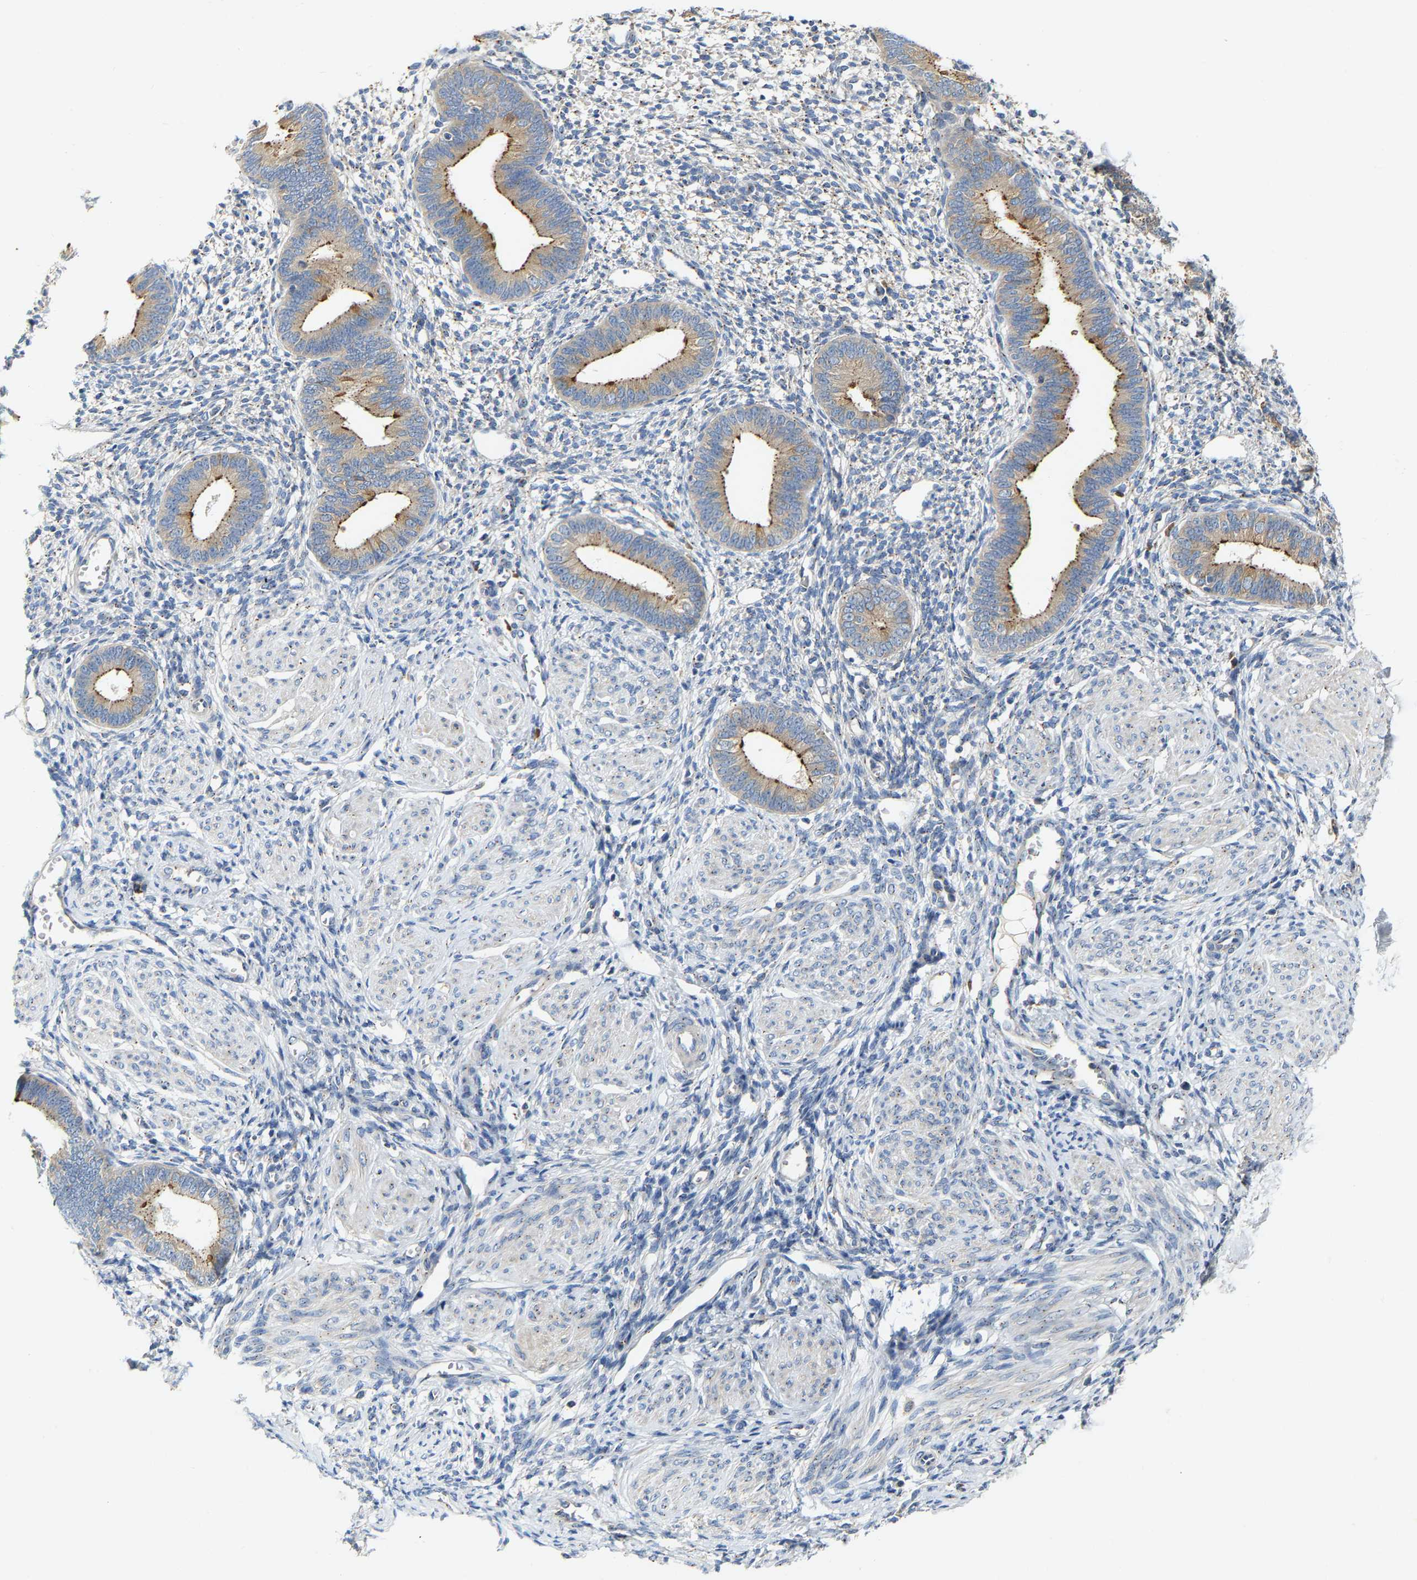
{"staining": {"intensity": "weak", "quantity": "<25%", "location": "cytoplasmic/membranous"}, "tissue": "endometrium", "cell_type": "Cells in endometrial stroma", "image_type": "normal", "snomed": [{"axis": "morphology", "description": "Normal tissue, NOS"}, {"axis": "topography", "description": "Endometrium"}], "caption": "Protein analysis of benign endometrium demonstrates no significant positivity in cells in endometrial stroma.", "gene": "PCNT", "patient": {"sex": "female", "age": 46}}